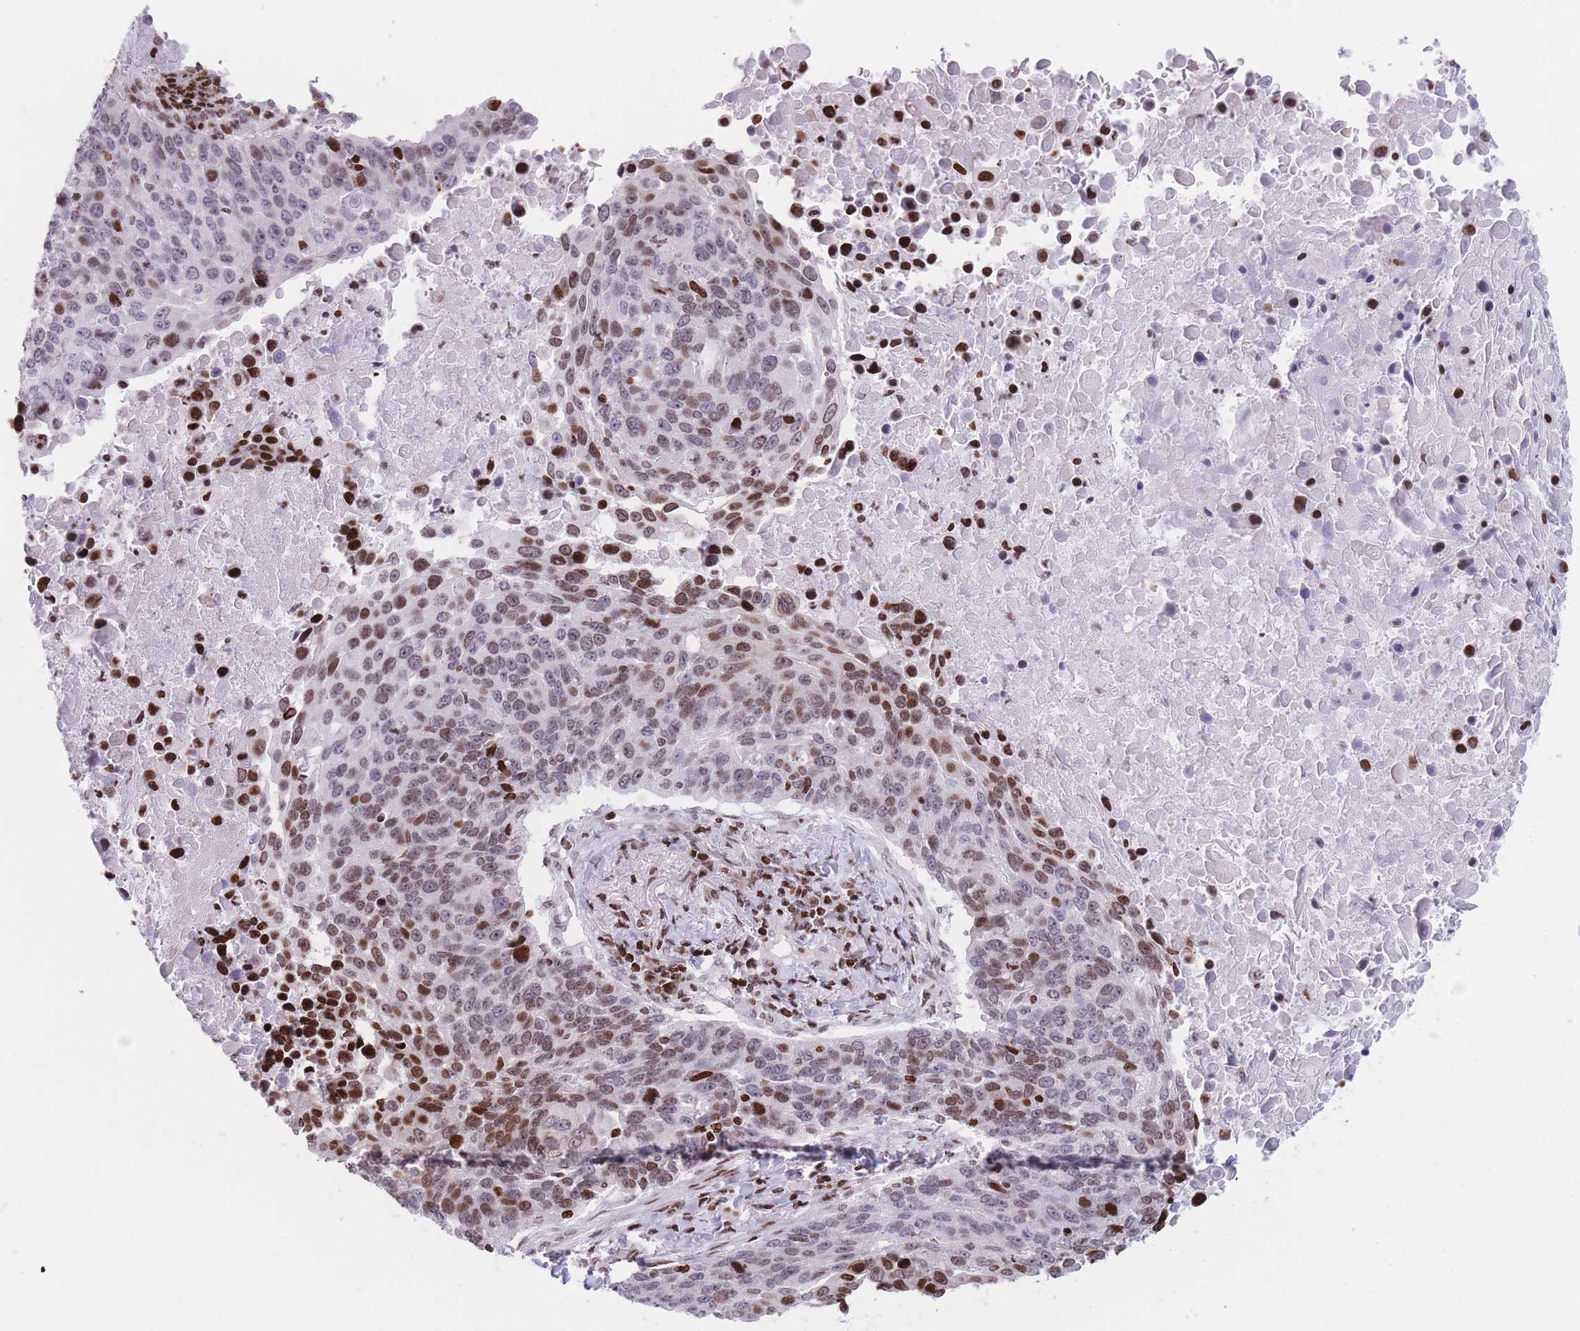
{"staining": {"intensity": "moderate", "quantity": "25%-75%", "location": "nuclear"}, "tissue": "lung cancer", "cell_type": "Tumor cells", "image_type": "cancer", "snomed": [{"axis": "morphology", "description": "Normal tissue, NOS"}, {"axis": "morphology", "description": "Squamous cell carcinoma, NOS"}, {"axis": "topography", "description": "Lymph node"}, {"axis": "topography", "description": "Lung"}], "caption": "Moderate nuclear staining for a protein is identified in approximately 25%-75% of tumor cells of lung squamous cell carcinoma using IHC.", "gene": "AK9", "patient": {"sex": "male", "age": 66}}